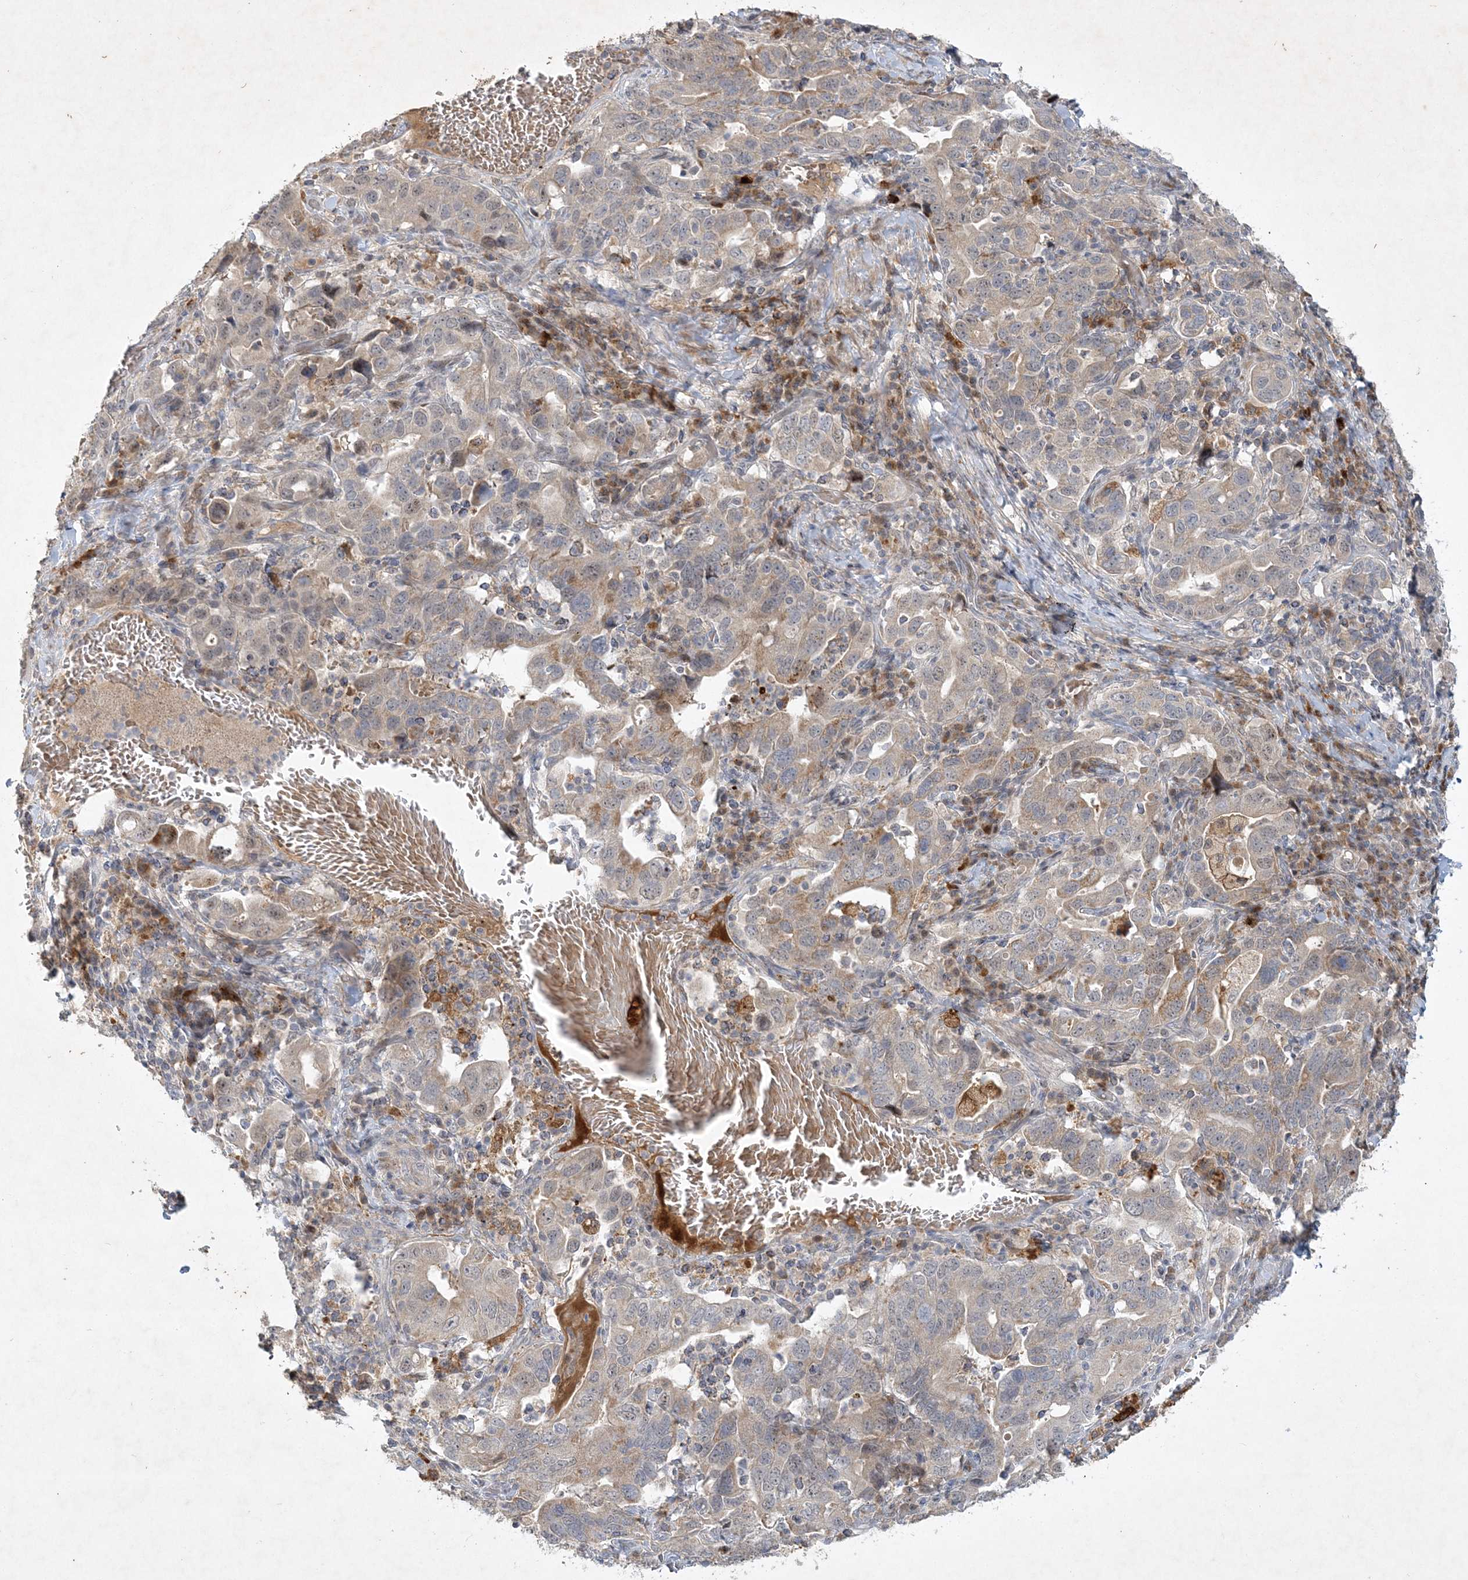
{"staining": {"intensity": "weak", "quantity": "25%-75%", "location": "cytoplasmic/membranous"}, "tissue": "stomach cancer", "cell_type": "Tumor cells", "image_type": "cancer", "snomed": [{"axis": "morphology", "description": "Adenocarcinoma, NOS"}, {"axis": "topography", "description": "Stomach, upper"}], "caption": "Immunohistochemistry (IHC) photomicrograph of neoplastic tissue: human stomach cancer stained using immunohistochemistry reveals low levels of weak protein expression localized specifically in the cytoplasmic/membranous of tumor cells, appearing as a cytoplasmic/membranous brown color.", "gene": "THG1L", "patient": {"sex": "male", "age": 62}}